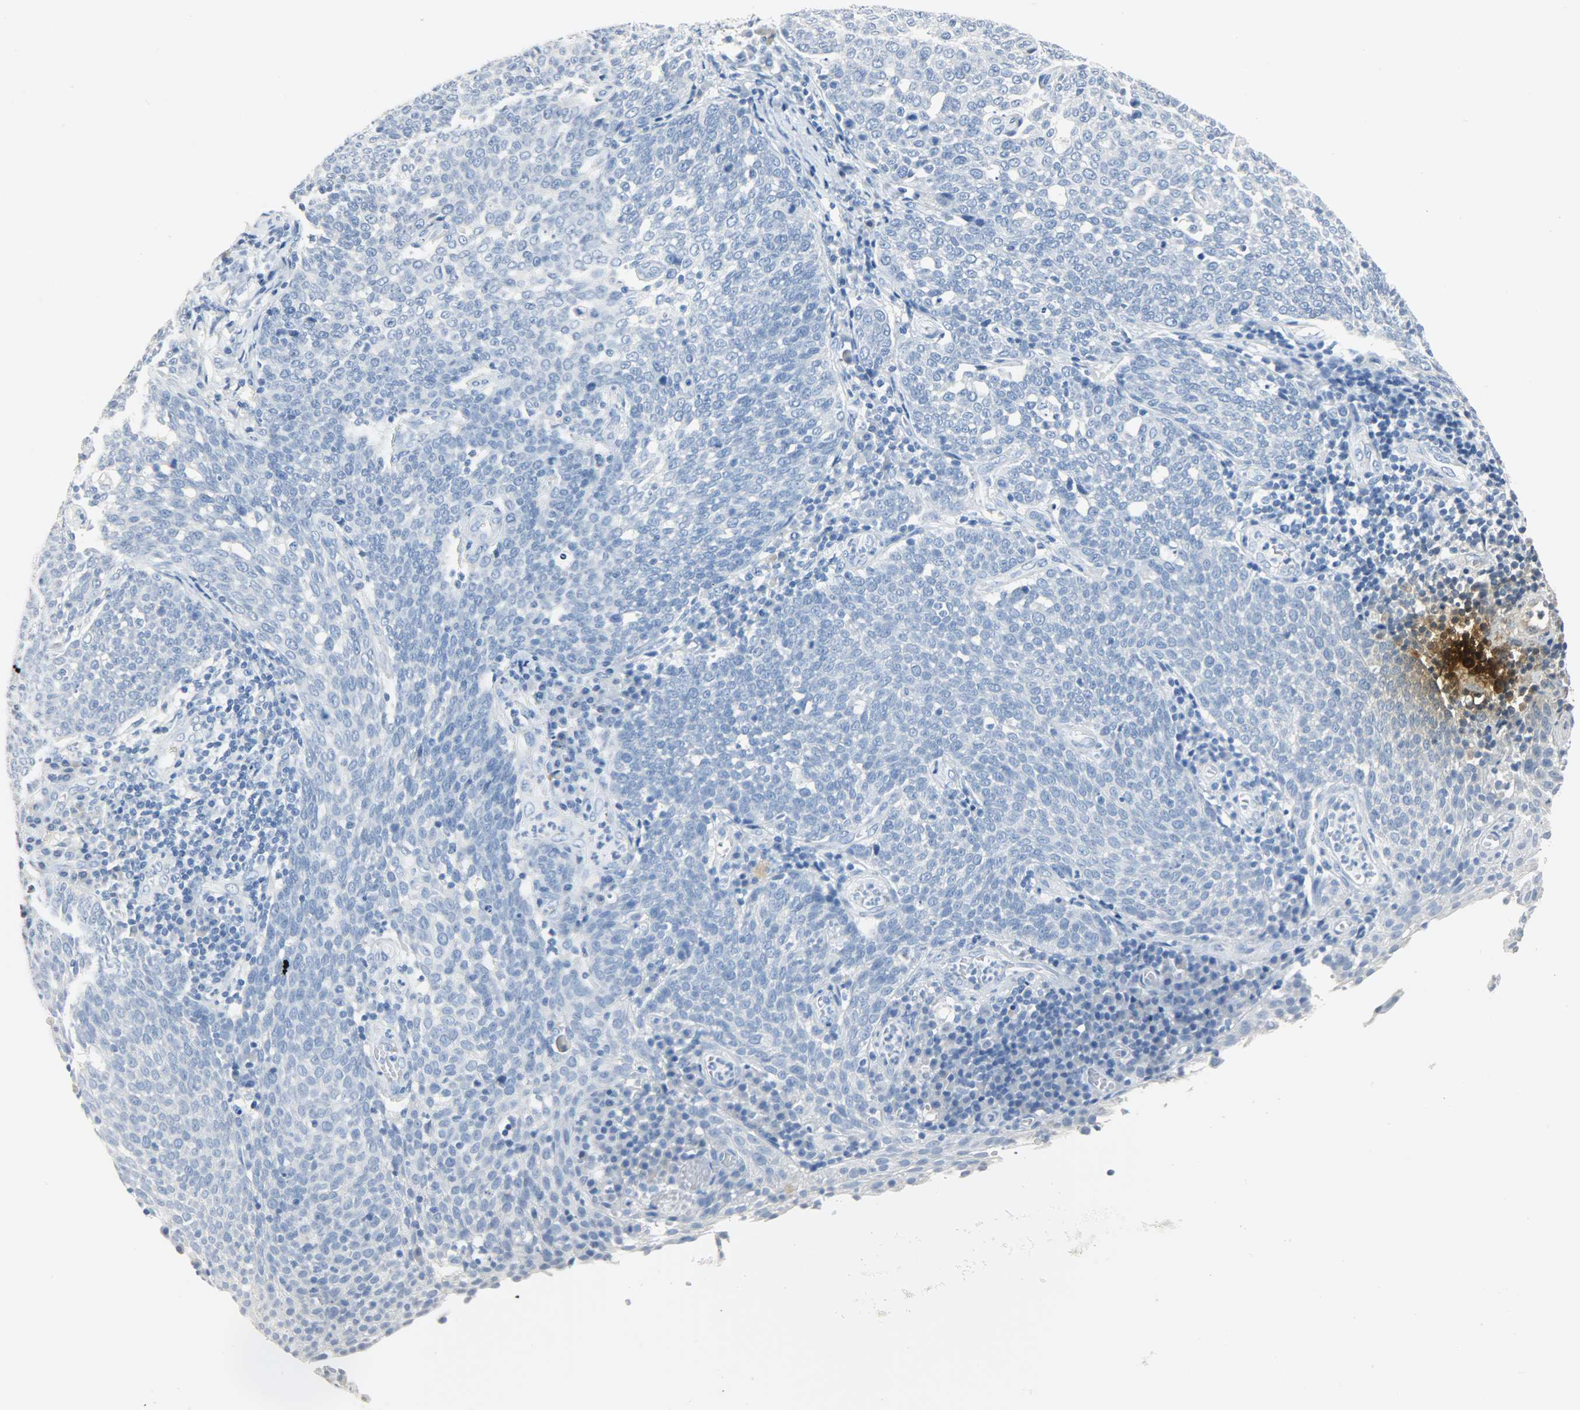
{"staining": {"intensity": "negative", "quantity": "none", "location": "none"}, "tissue": "cervical cancer", "cell_type": "Tumor cells", "image_type": "cancer", "snomed": [{"axis": "morphology", "description": "Squamous cell carcinoma, NOS"}, {"axis": "topography", "description": "Cervix"}], "caption": "Cervical cancer stained for a protein using immunohistochemistry (IHC) displays no expression tumor cells.", "gene": "CA3", "patient": {"sex": "female", "age": 34}}